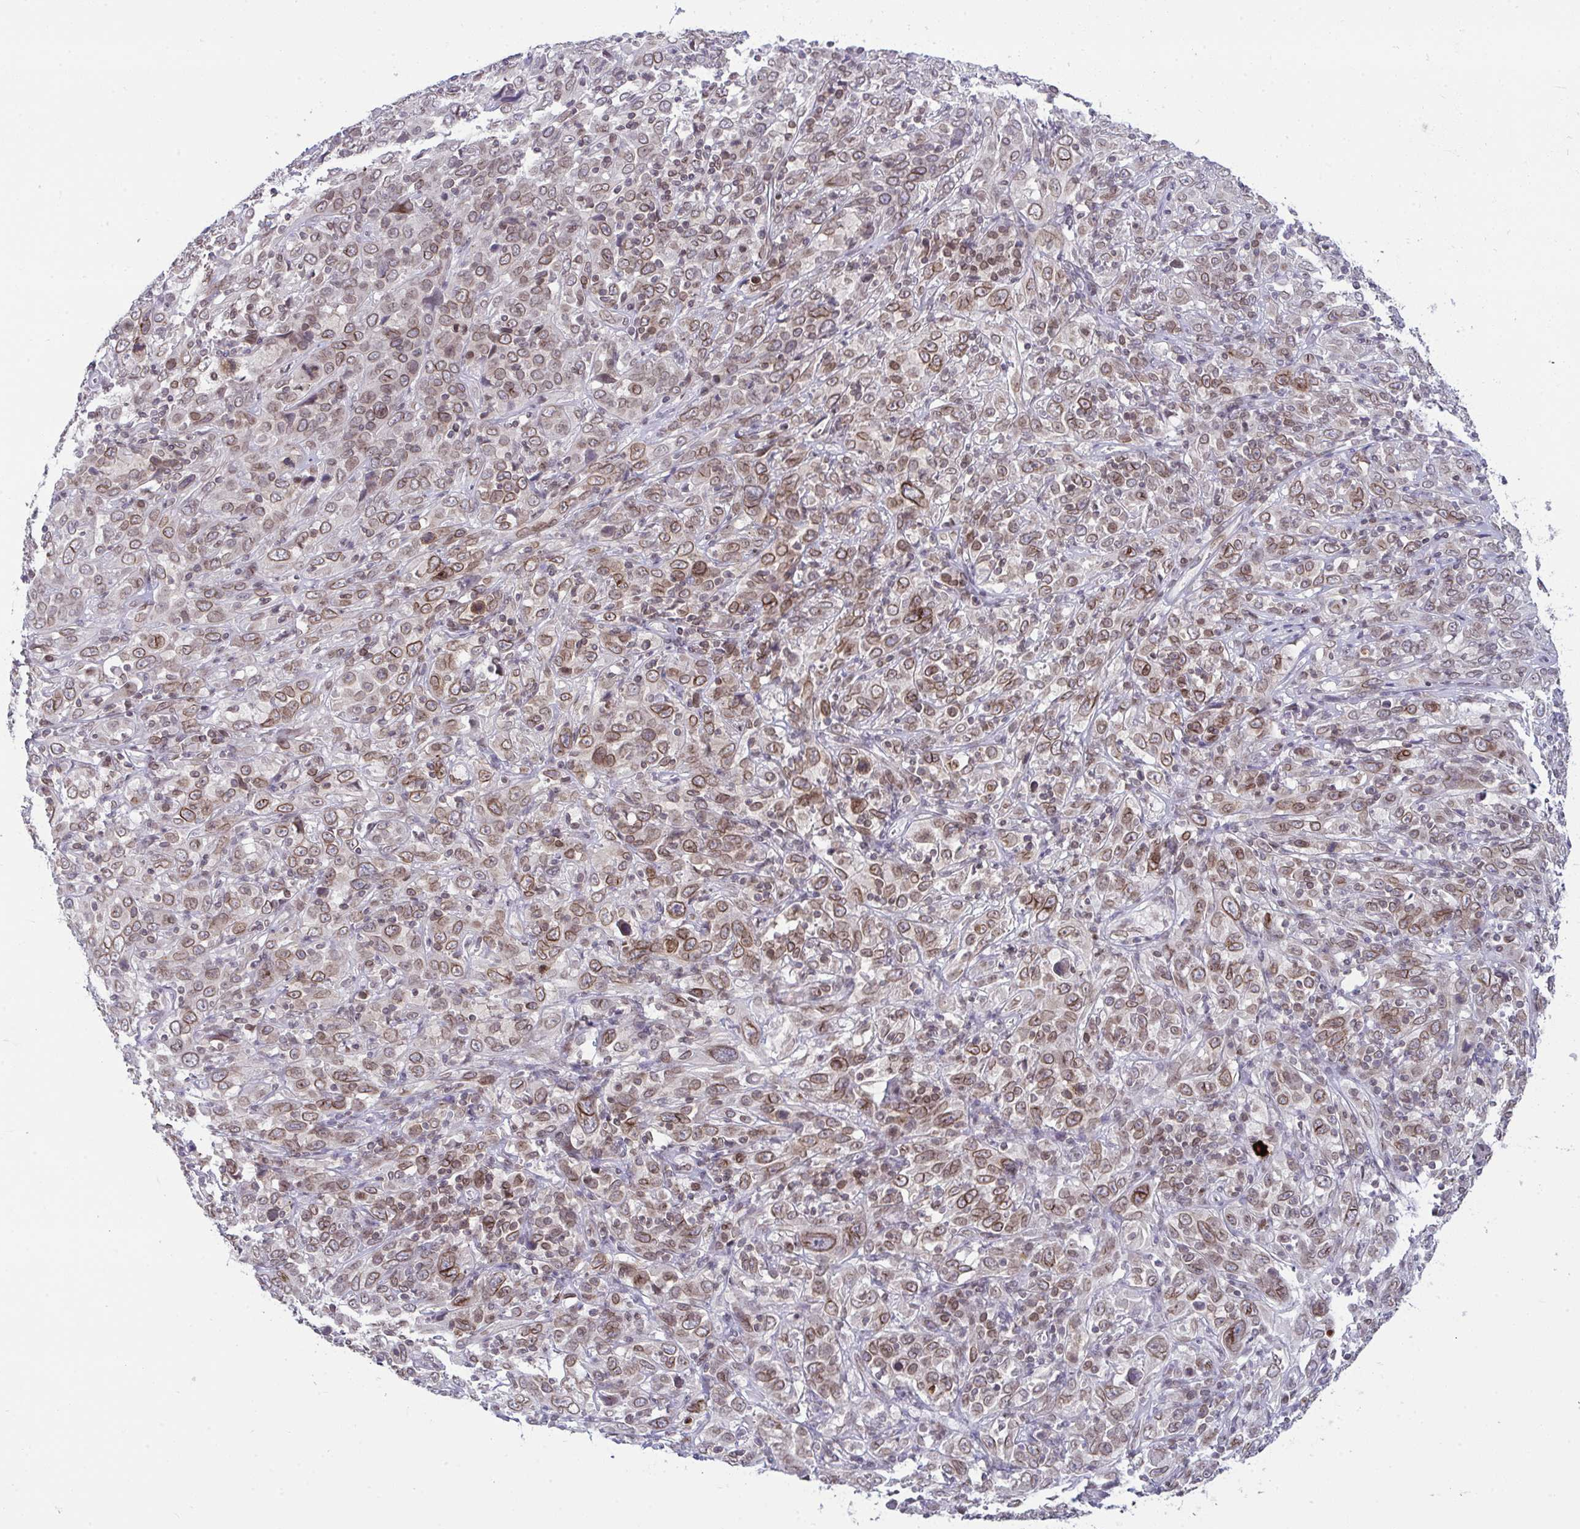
{"staining": {"intensity": "moderate", "quantity": ">75%", "location": "cytoplasmic/membranous,nuclear"}, "tissue": "cervical cancer", "cell_type": "Tumor cells", "image_type": "cancer", "snomed": [{"axis": "morphology", "description": "Squamous cell carcinoma, NOS"}, {"axis": "topography", "description": "Cervix"}], "caption": "About >75% of tumor cells in human cervical squamous cell carcinoma display moderate cytoplasmic/membranous and nuclear protein expression as visualized by brown immunohistochemical staining.", "gene": "RANBP2", "patient": {"sex": "female", "age": 46}}